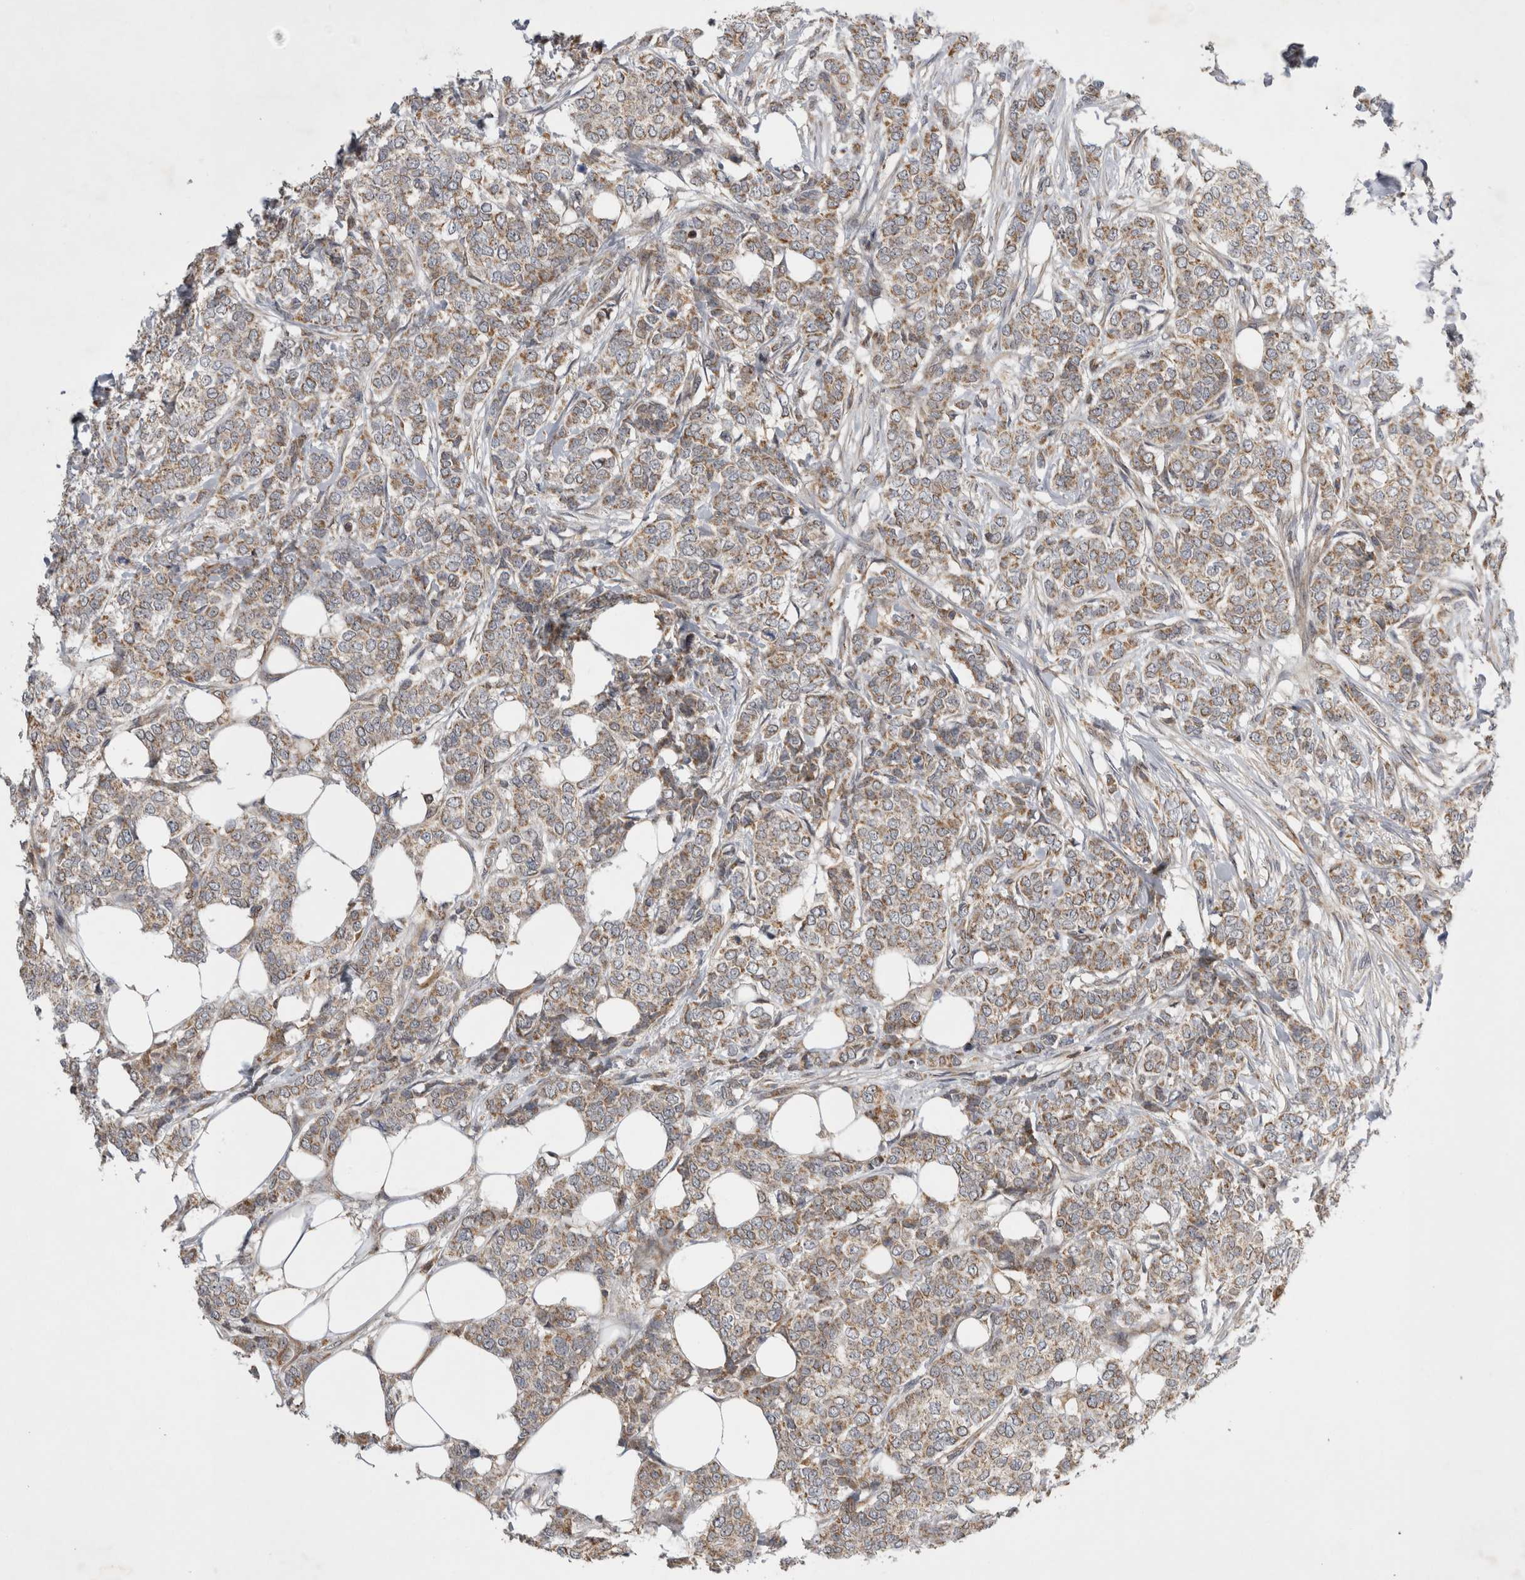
{"staining": {"intensity": "moderate", "quantity": "25%-75%", "location": "cytoplasmic/membranous"}, "tissue": "breast cancer", "cell_type": "Tumor cells", "image_type": "cancer", "snomed": [{"axis": "morphology", "description": "Lobular carcinoma"}, {"axis": "topography", "description": "Skin"}, {"axis": "topography", "description": "Breast"}], "caption": "A photomicrograph of human breast cancer stained for a protein shows moderate cytoplasmic/membranous brown staining in tumor cells.", "gene": "KCNIP1", "patient": {"sex": "female", "age": 46}}